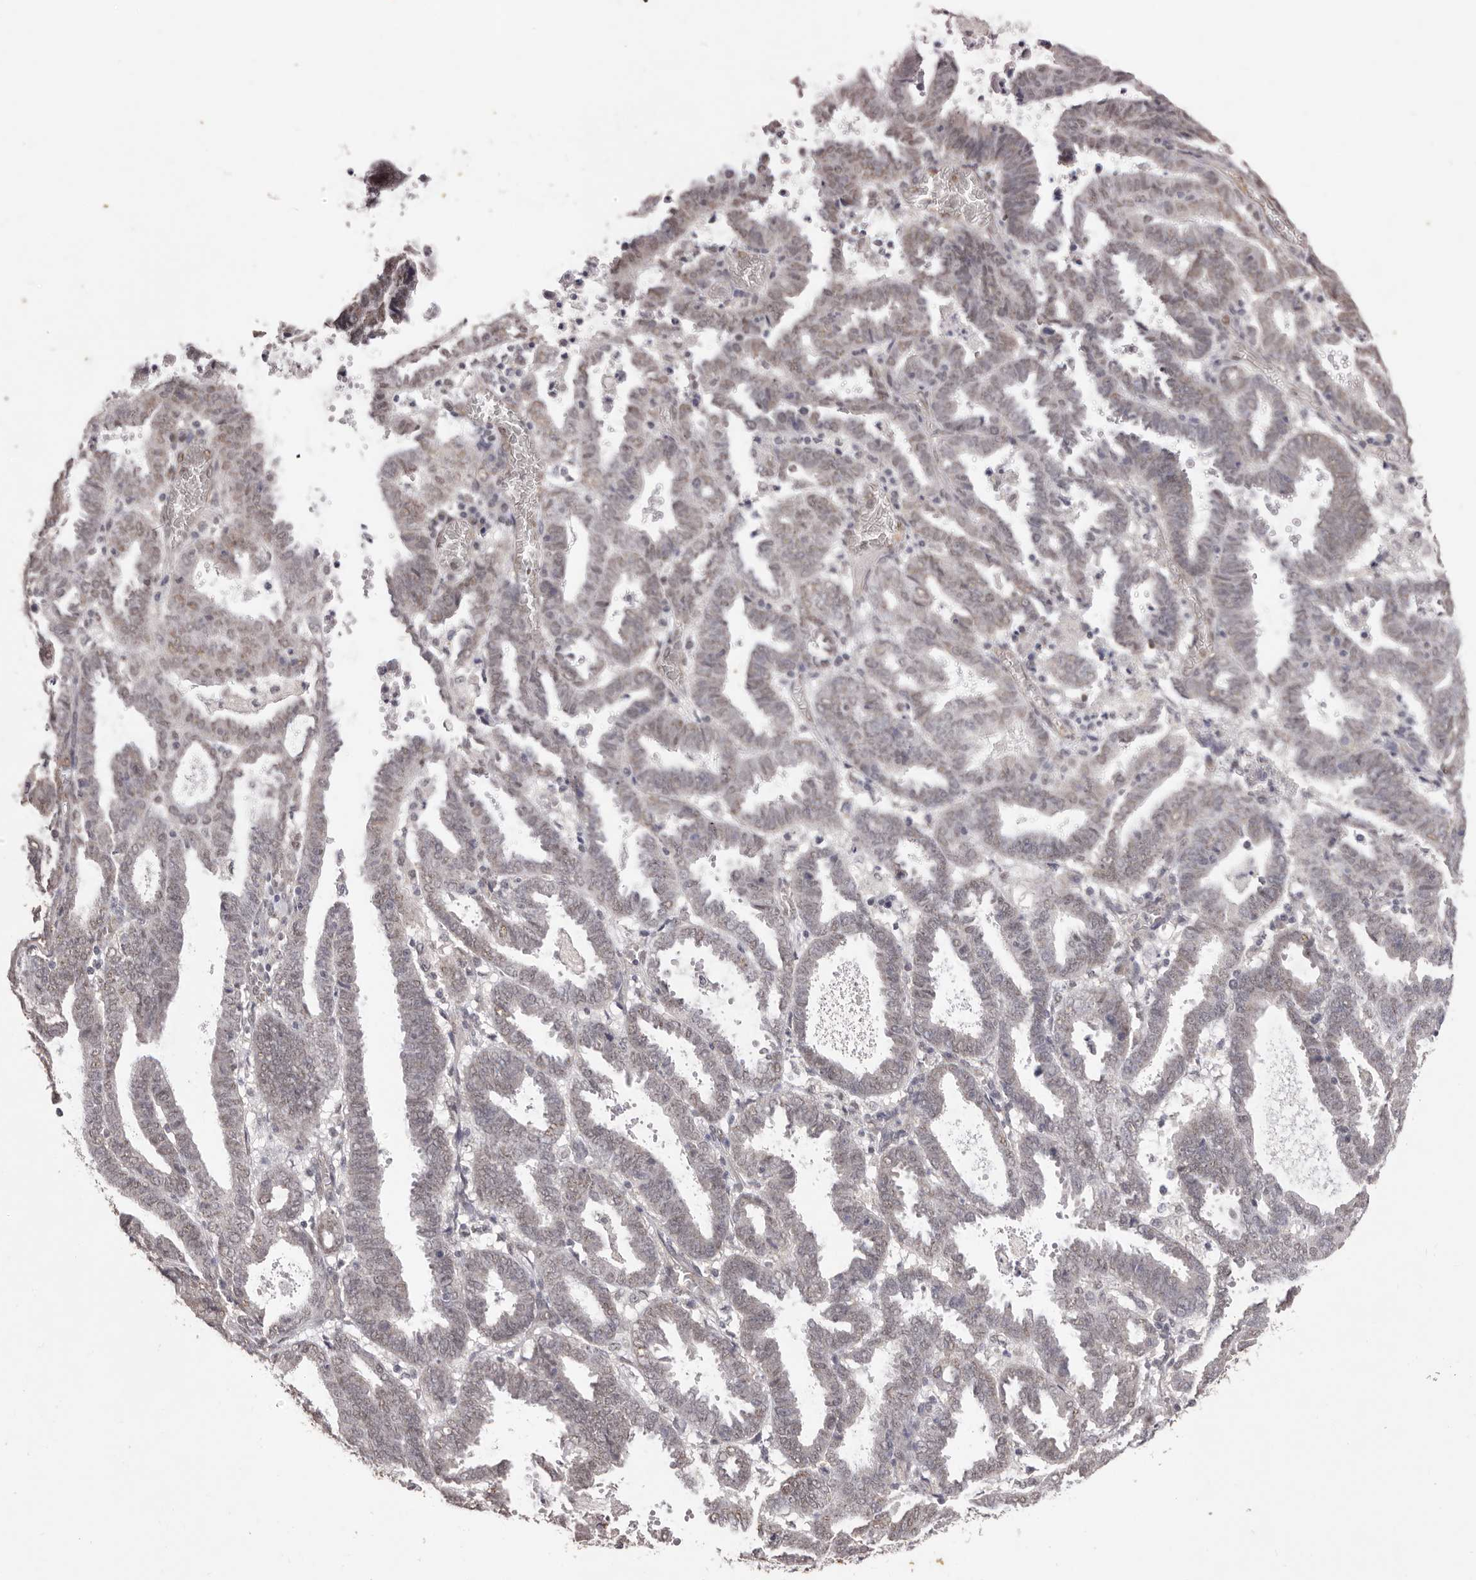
{"staining": {"intensity": "weak", "quantity": ">75%", "location": "nuclear"}, "tissue": "endometrial cancer", "cell_type": "Tumor cells", "image_type": "cancer", "snomed": [{"axis": "morphology", "description": "Adenocarcinoma, NOS"}, {"axis": "topography", "description": "Uterus"}], "caption": "DAB (3,3'-diaminobenzidine) immunohistochemical staining of endometrial adenocarcinoma displays weak nuclear protein positivity in approximately >75% of tumor cells.", "gene": "RPS6KA5", "patient": {"sex": "female", "age": 83}}